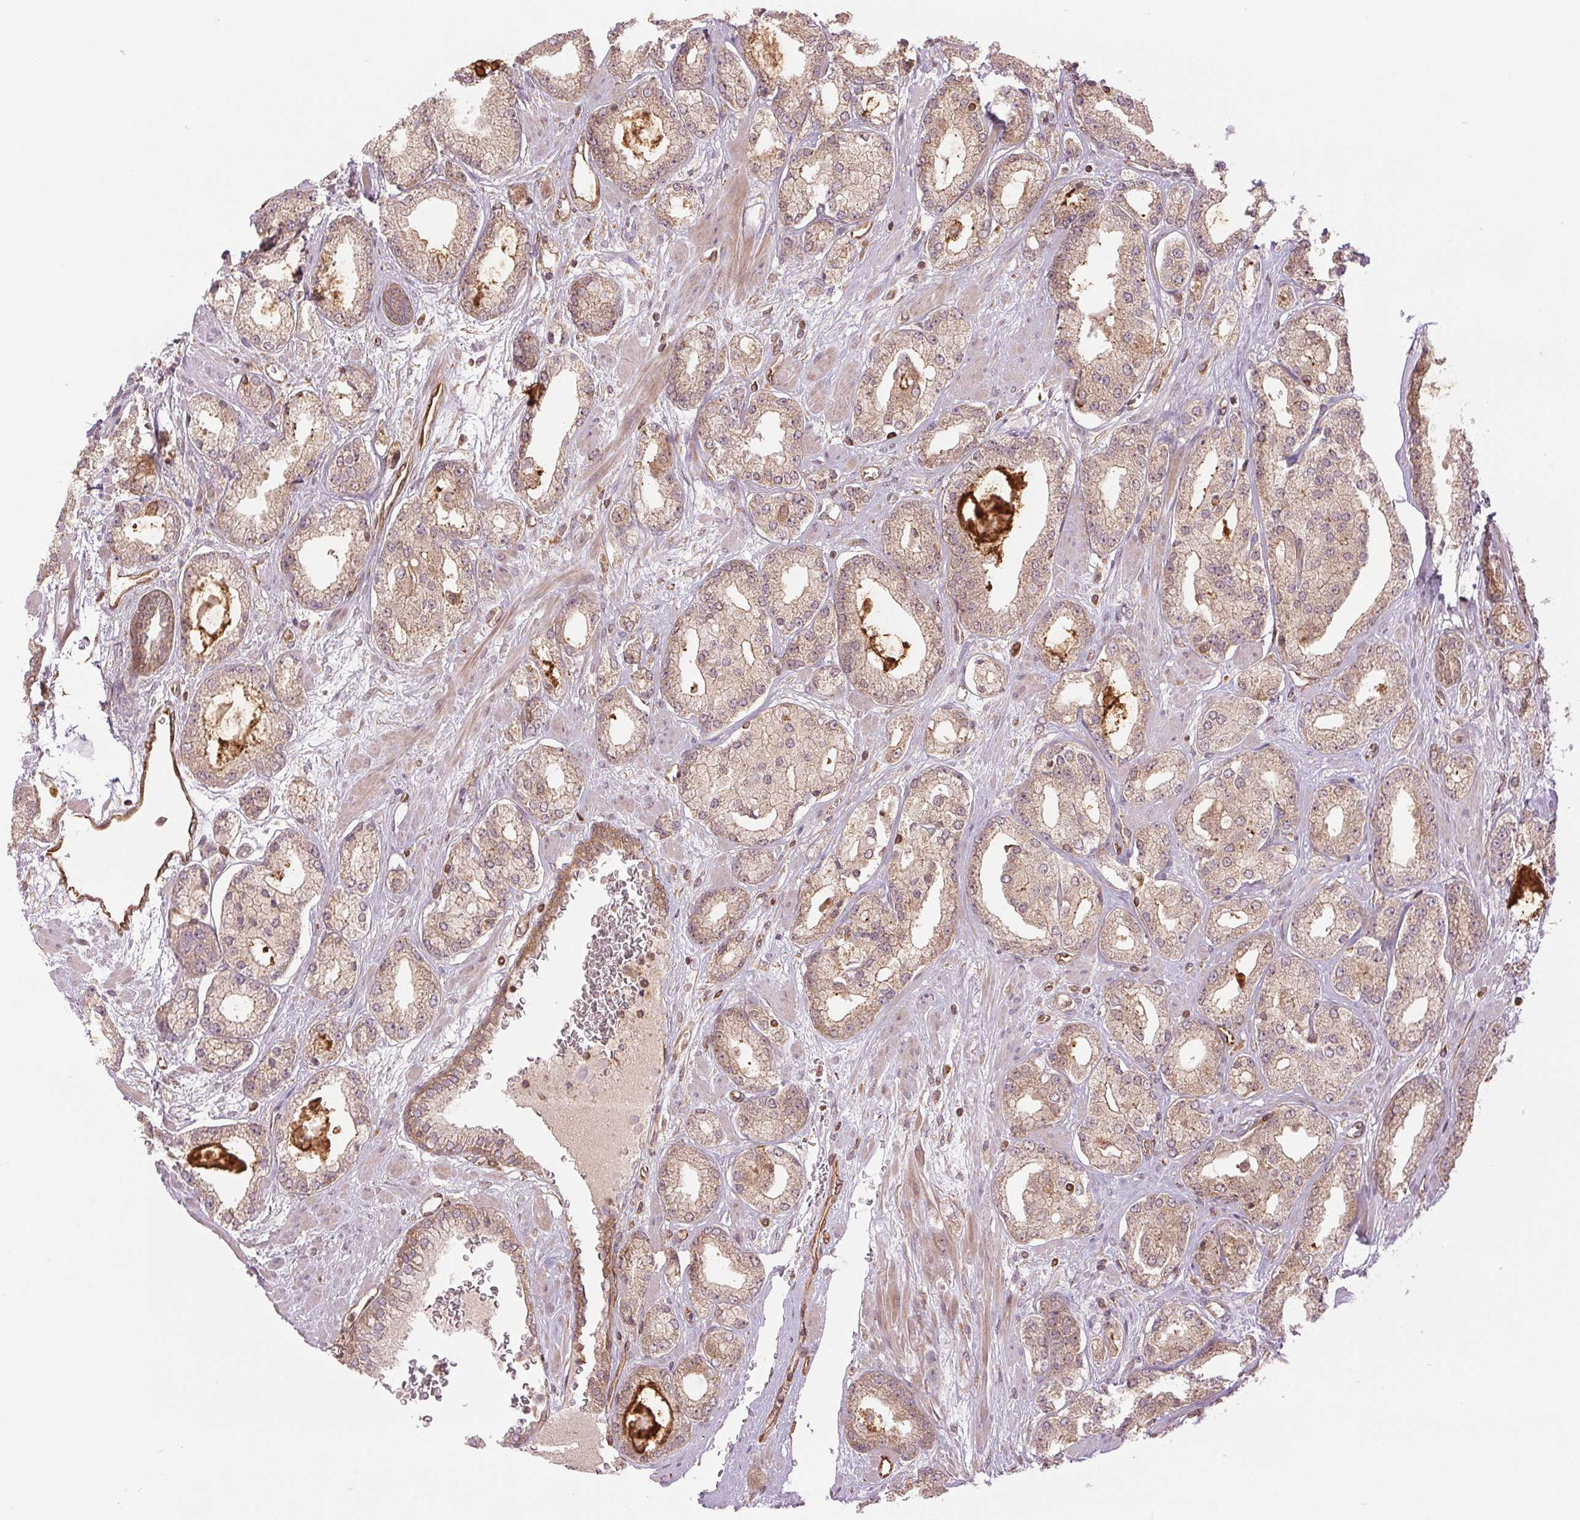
{"staining": {"intensity": "weak", "quantity": ">75%", "location": "cytoplasmic/membranous"}, "tissue": "prostate cancer", "cell_type": "Tumor cells", "image_type": "cancer", "snomed": [{"axis": "morphology", "description": "Adenocarcinoma, High grade"}, {"axis": "topography", "description": "Prostate"}], "caption": "Immunohistochemistry (IHC) micrograph of neoplastic tissue: prostate adenocarcinoma (high-grade) stained using immunohistochemistry (IHC) shows low levels of weak protein expression localized specifically in the cytoplasmic/membranous of tumor cells, appearing as a cytoplasmic/membranous brown color.", "gene": "STARD7", "patient": {"sex": "male", "age": 64}}